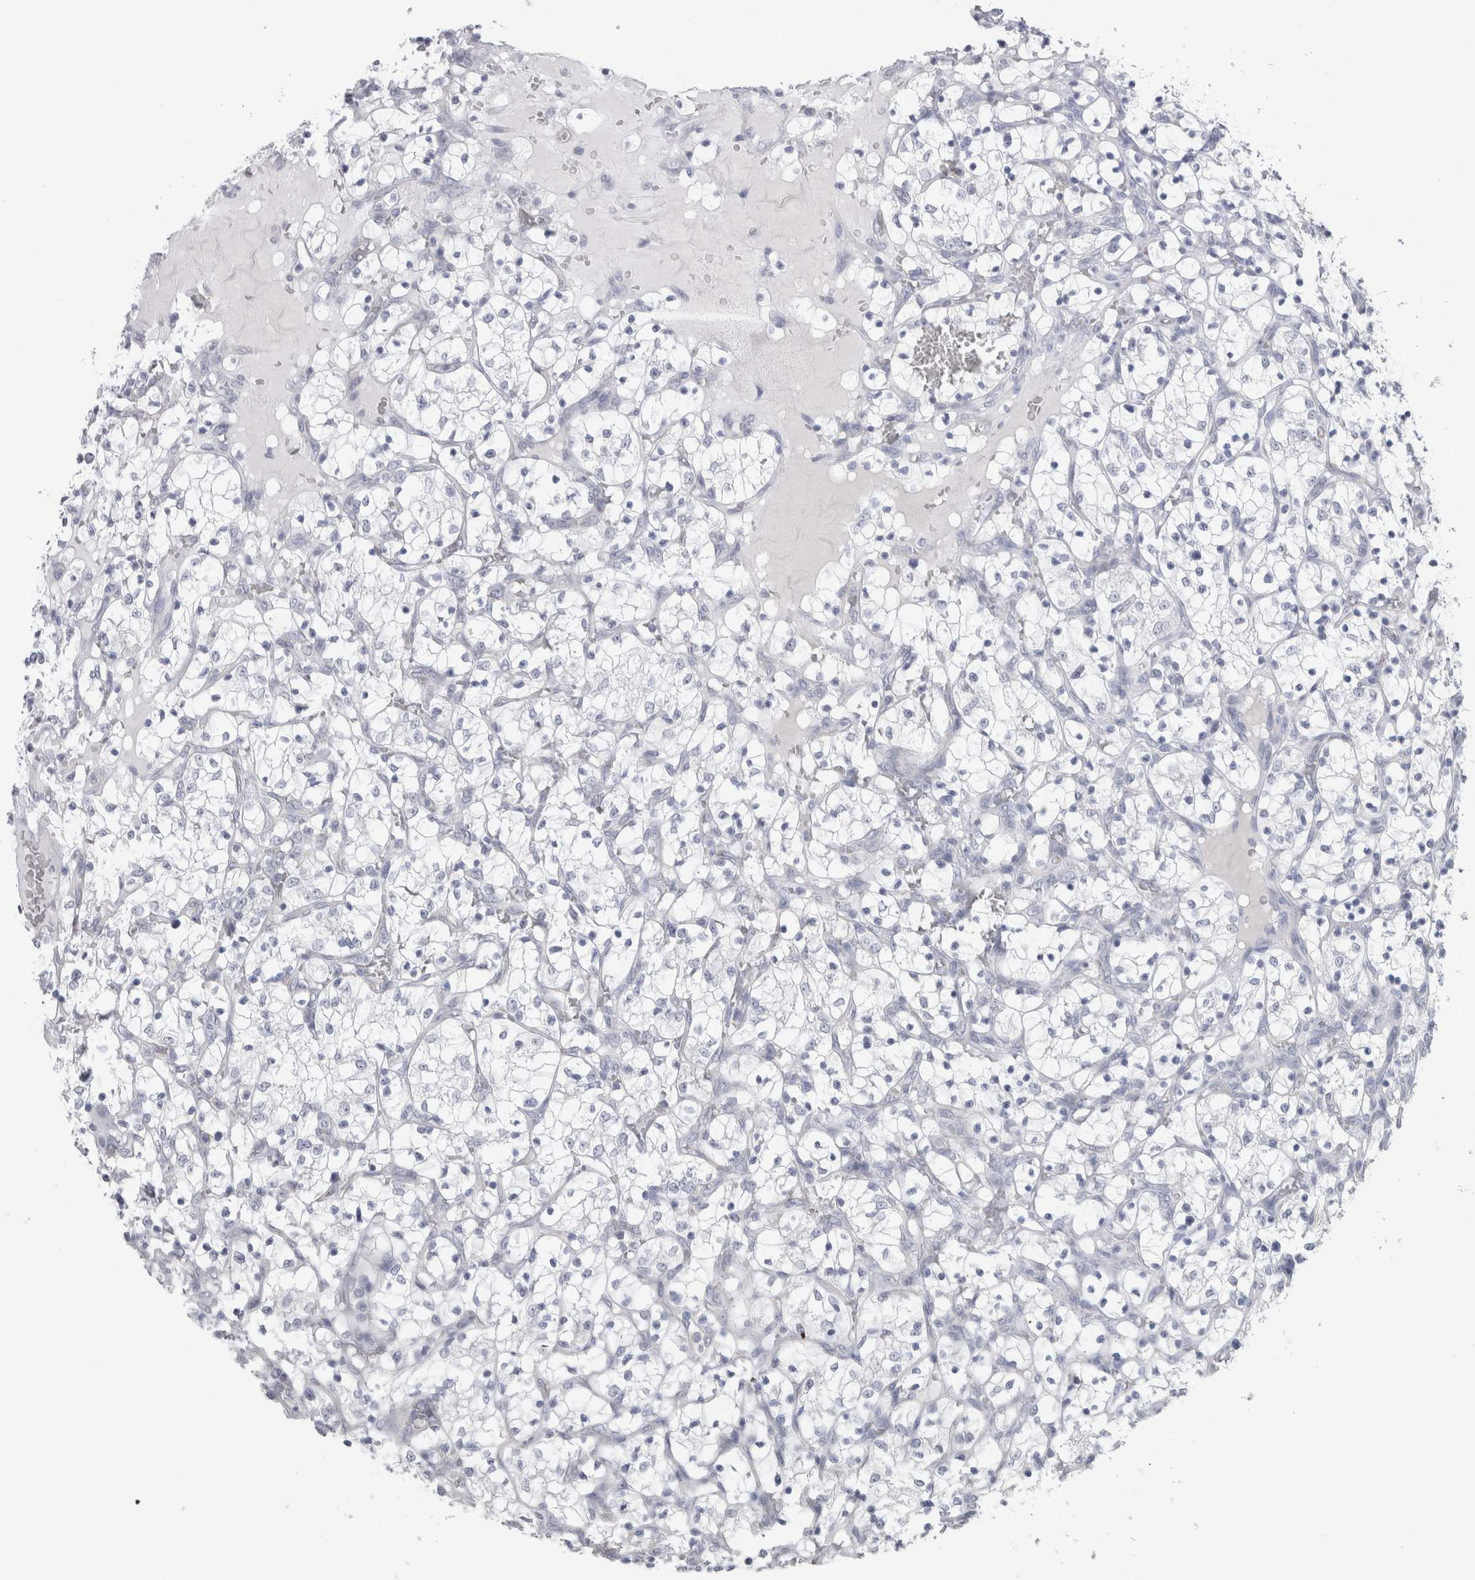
{"staining": {"intensity": "negative", "quantity": "none", "location": "none"}, "tissue": "renal cancer", "cell_type": "Tumor cells", "image_type": "cancer", "snomed": [{"axis": "morphology", "description": "Adenocarcinoma, NOS"}, {"axis": "topography", "description": "Kidney"}], "caption": "Tumor cells show no significant protein staining in renal cancer (adenocarcinoma).", "gene": "CDH17", "patient": {"sex": "female", "age": 69}}